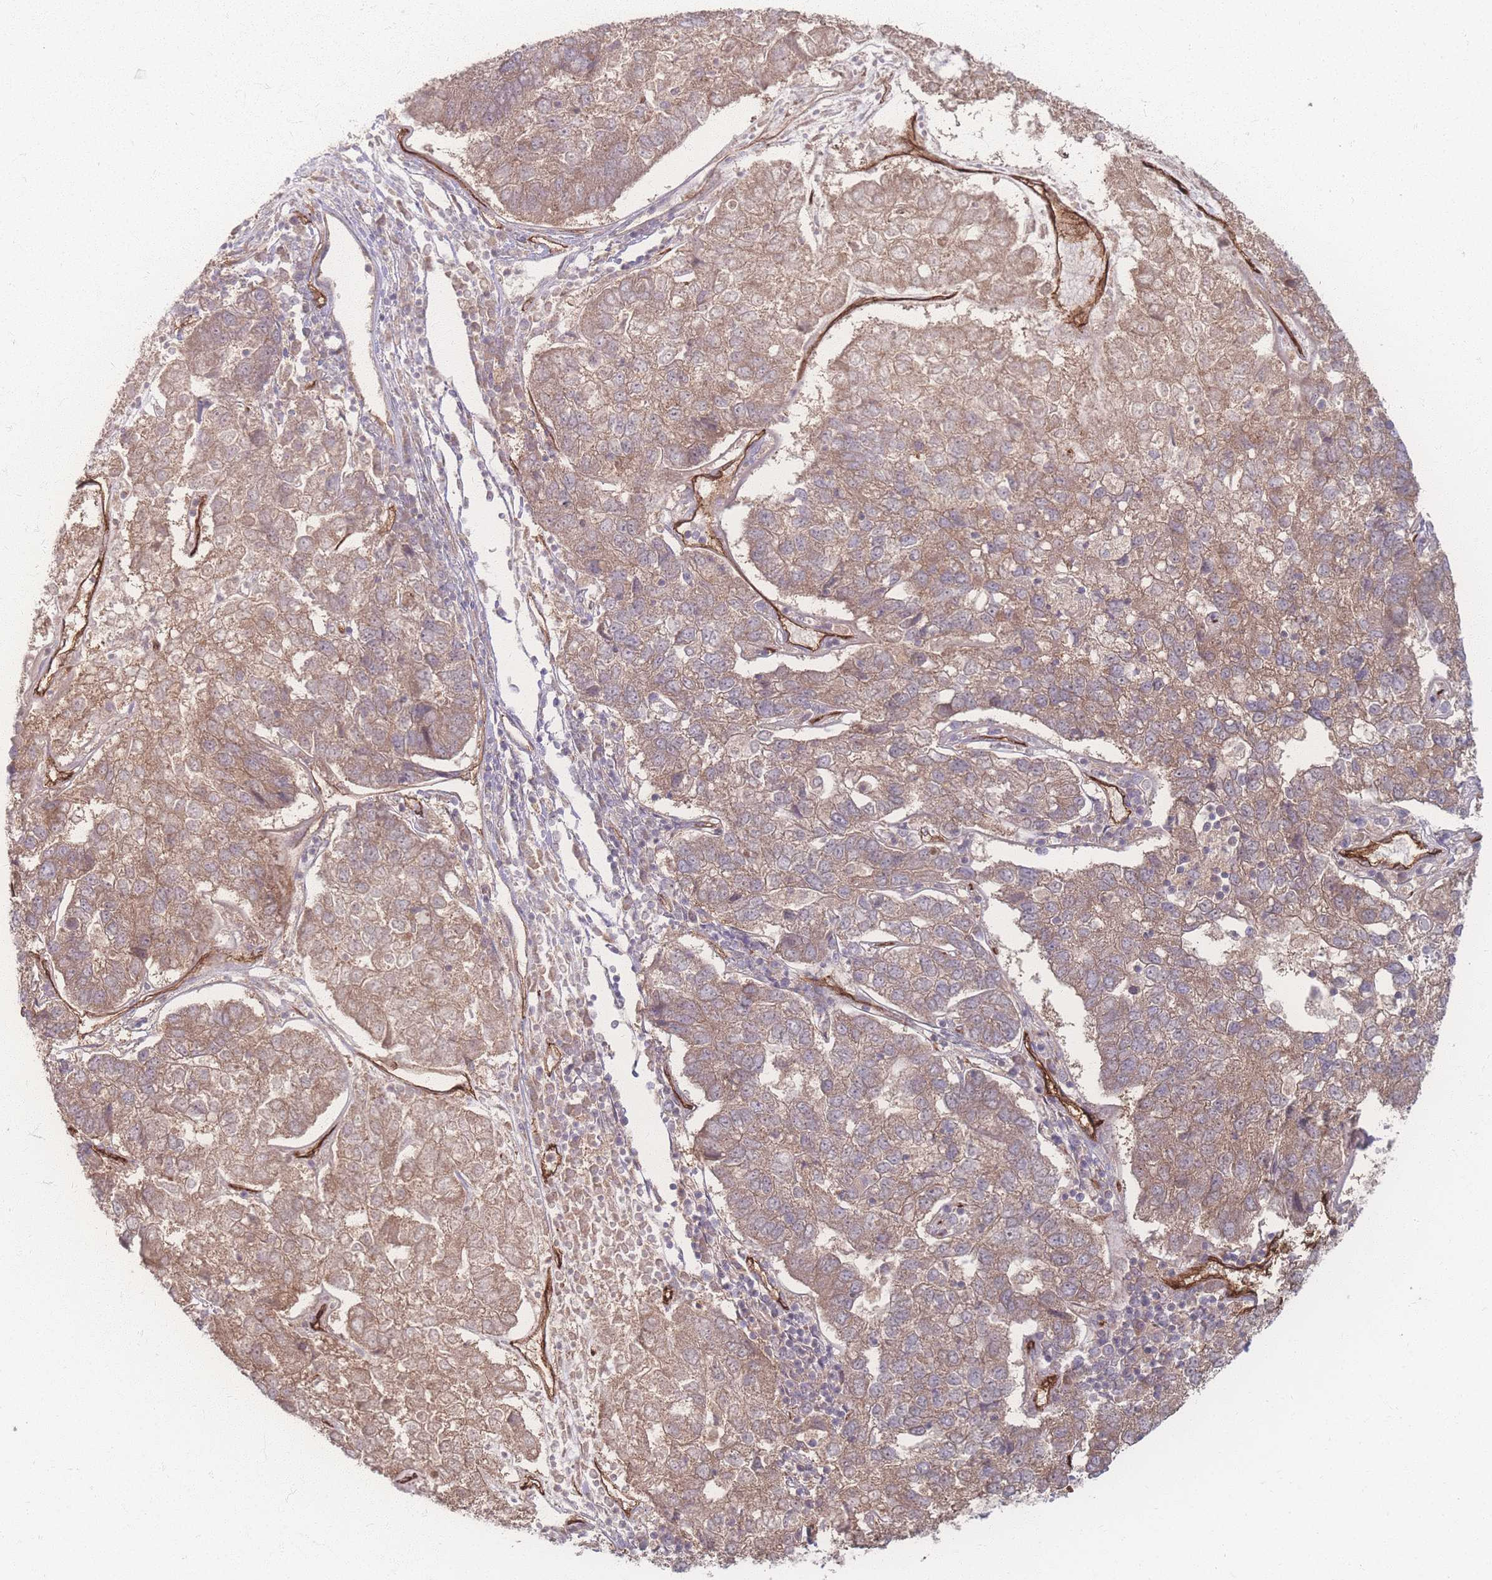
{"staining": {"intensity": "moderate", "quantity": ">75%", "location": "cytoplasmic/membranous"}, "tissue": "pancreatic cancer", "cell_type": "Tumor cells", "image_type": "cancer", "snomed": [{"axis": "morphology", "description": "Adenocarcinoma, NOS"}, {"axis": "topography", "description": "Pancreas"}], "caption": "DAB immunohistochemical staining of adenocarcinoma (pancreatic) reveals moderate cytoplasmic/membranous protein staining in approximately >75% of tumor cells. Ihc stains the protein in brown and the nuclei are stained blue.", "gene": "INSR", "patient": {"sex": "female", "age": 61}}